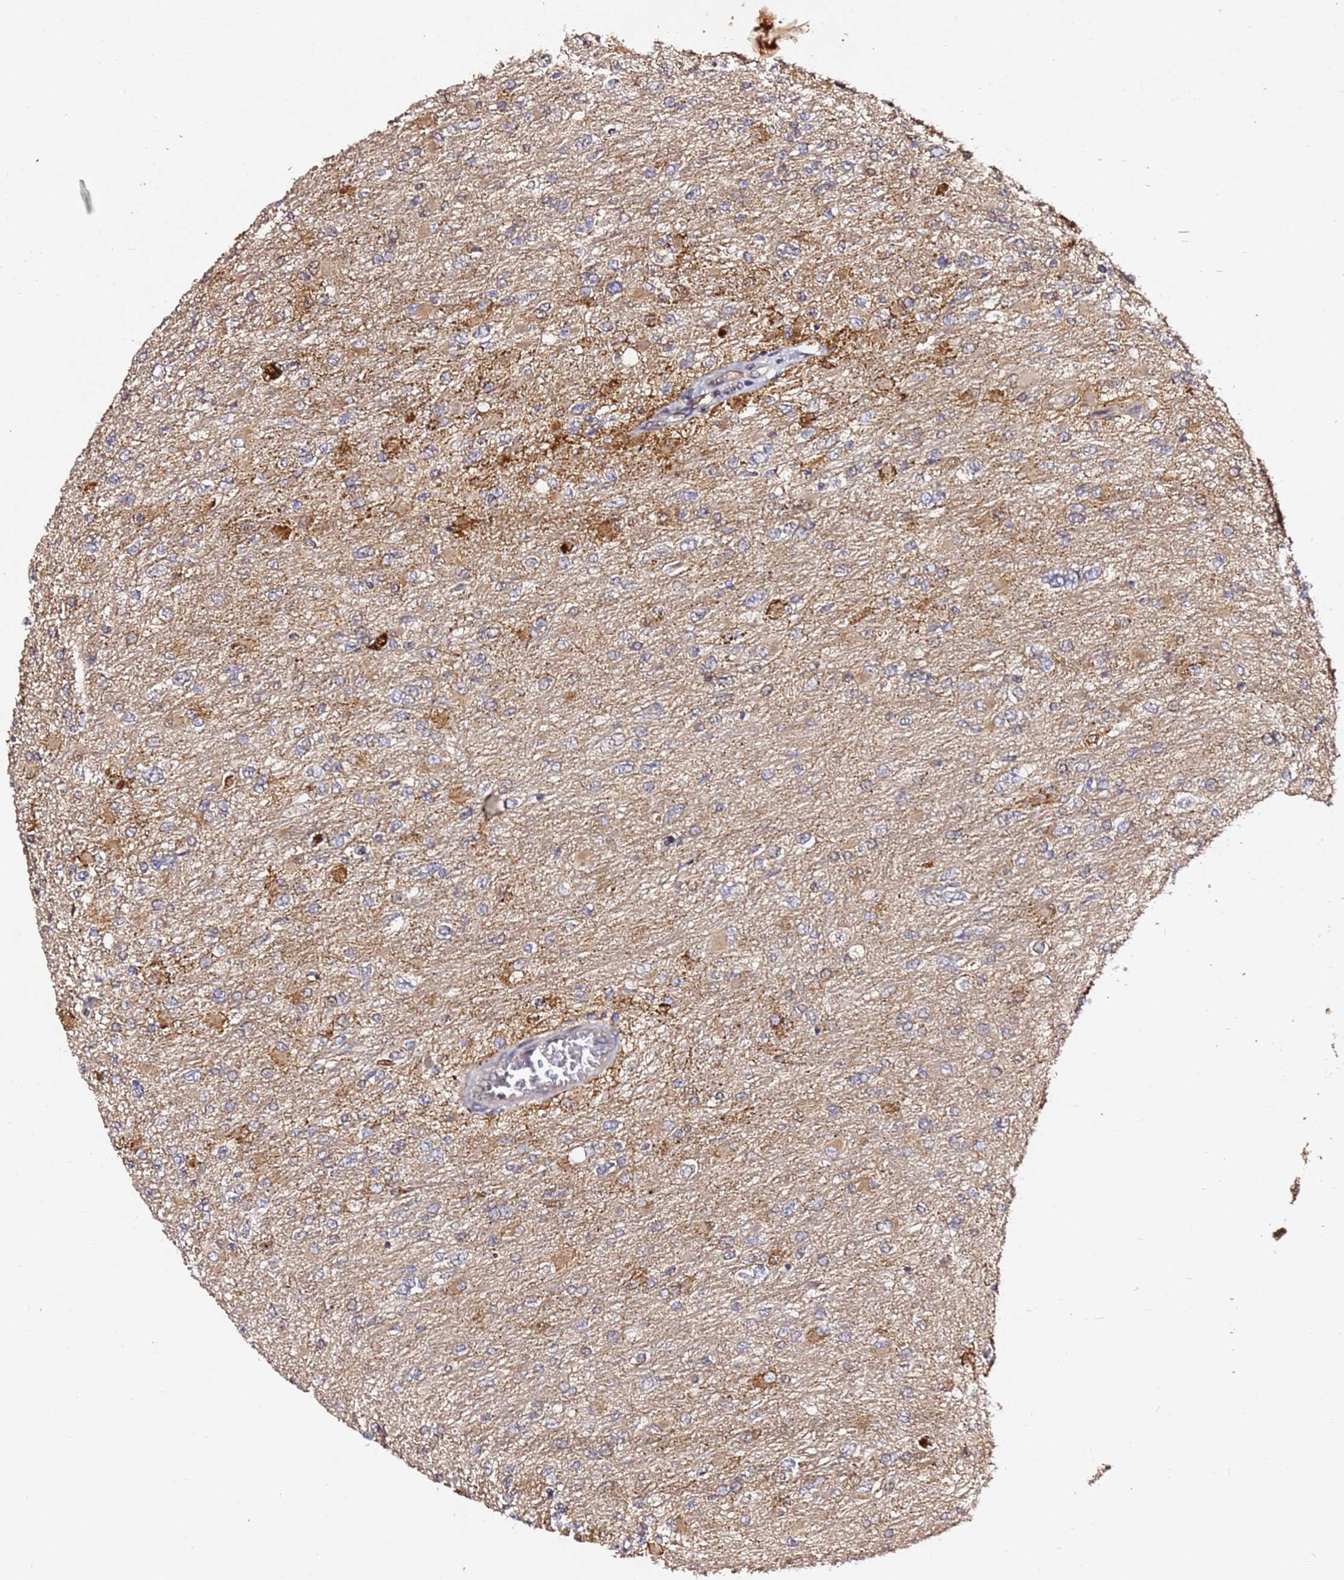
{"staining": {"intensity": "negative", "quantity": "none", "location": "none"}, "tissue": "glioma", "cell_type": "Tumor cells", "image_type": "cancer", "snomed": [{"axis": "morphology", "description": "Glioma, malignant, High grade"}, {"axis": "topography", "description": "Cerebral cortex"}], "caption": "Glioma was stained to show a protein in brown. There is no significant staining in tumor cells.", "gene": "ALG11", "patient": {"sex": "female", "age": 36}}